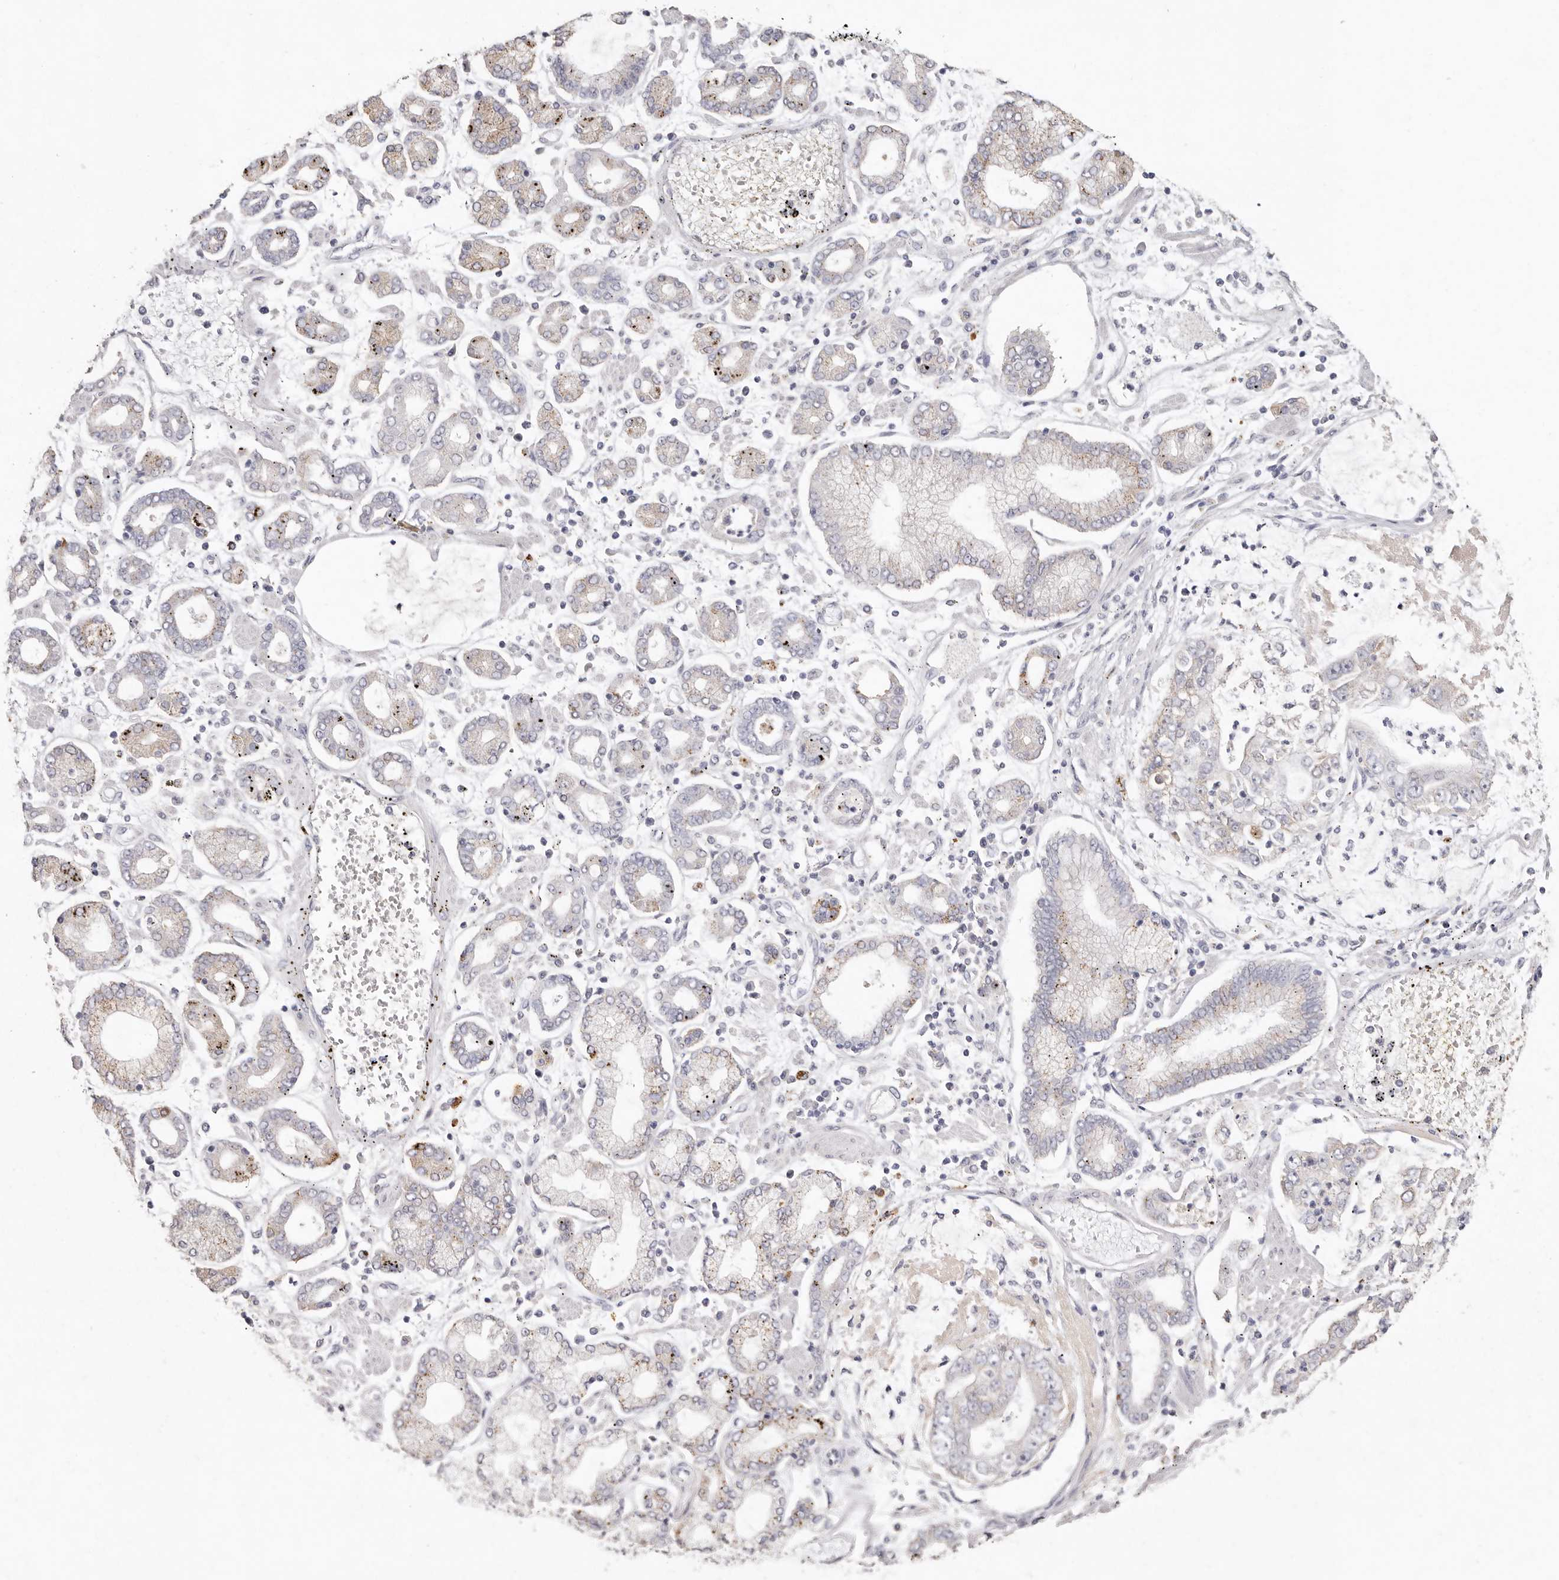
{"staining": {"intensity": "weak", "quantity": "<25%", "location": "cytoplasmic/membranous"}, "tissue": "stomach cancer", "cell_type": "Tumor cells", "image_type": "cancer", "snomed": [{"axis": "morphology", "description": "Adenocarcinoma, NOS"}, {"axis": "topography", "description": "Stomach"}], "caption": "A high-resolution micrograph shows immunohistochemistry staining of adenocarcinoma (stomach), which demonstrates no significant expression in tumor cells. The staining was performed using DAB to visualize the protein expression in brown, while the nuclei were stained in blue with hematoxylin (Magnification: 20x).", "gene": "FAM185A", "patient": {"sex": "male", "age": 76}}